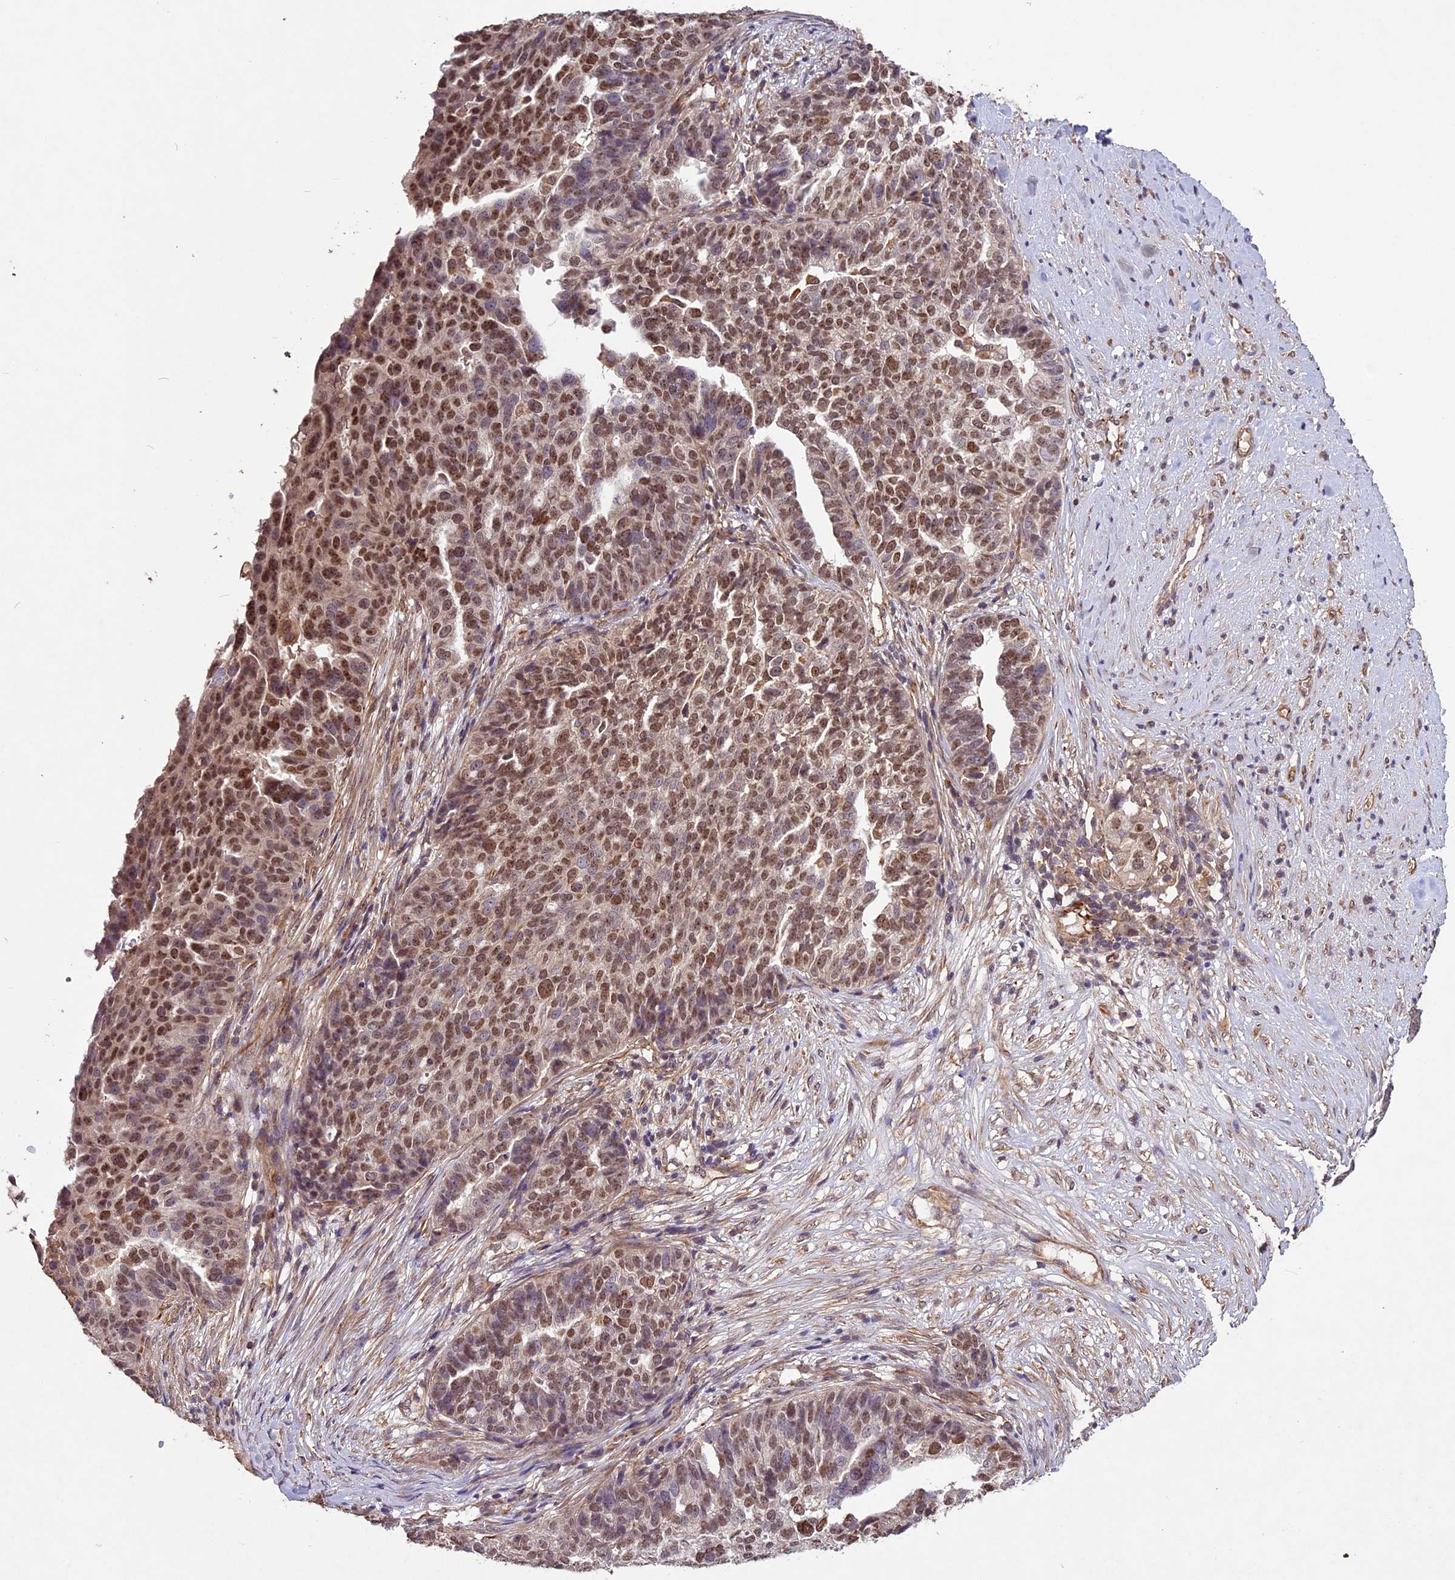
{"staining": {"intensity": "strong", "quantity": ">75%", "location": "nuclear"}, "tissue": "ovarian cancer", "cell_type": "Tumor cells", "image_type": "cancer", "snomed": [{"axis": "morphology", "description": "Cystadenocarcinoma, serous, NOS"}, {"axis": "topography", "description": "Ovary"}], "caption": "Immunohistochemistry (IHC) micrograph of human serous cystadenocarcinoma (ovarian) stained for a protein (brown), which reveals high levels of strong nuclear positivity in approximately >75% of tumor cells.", "gene": "C3orf70", "patient": {"sex": "female", "age": 59}}